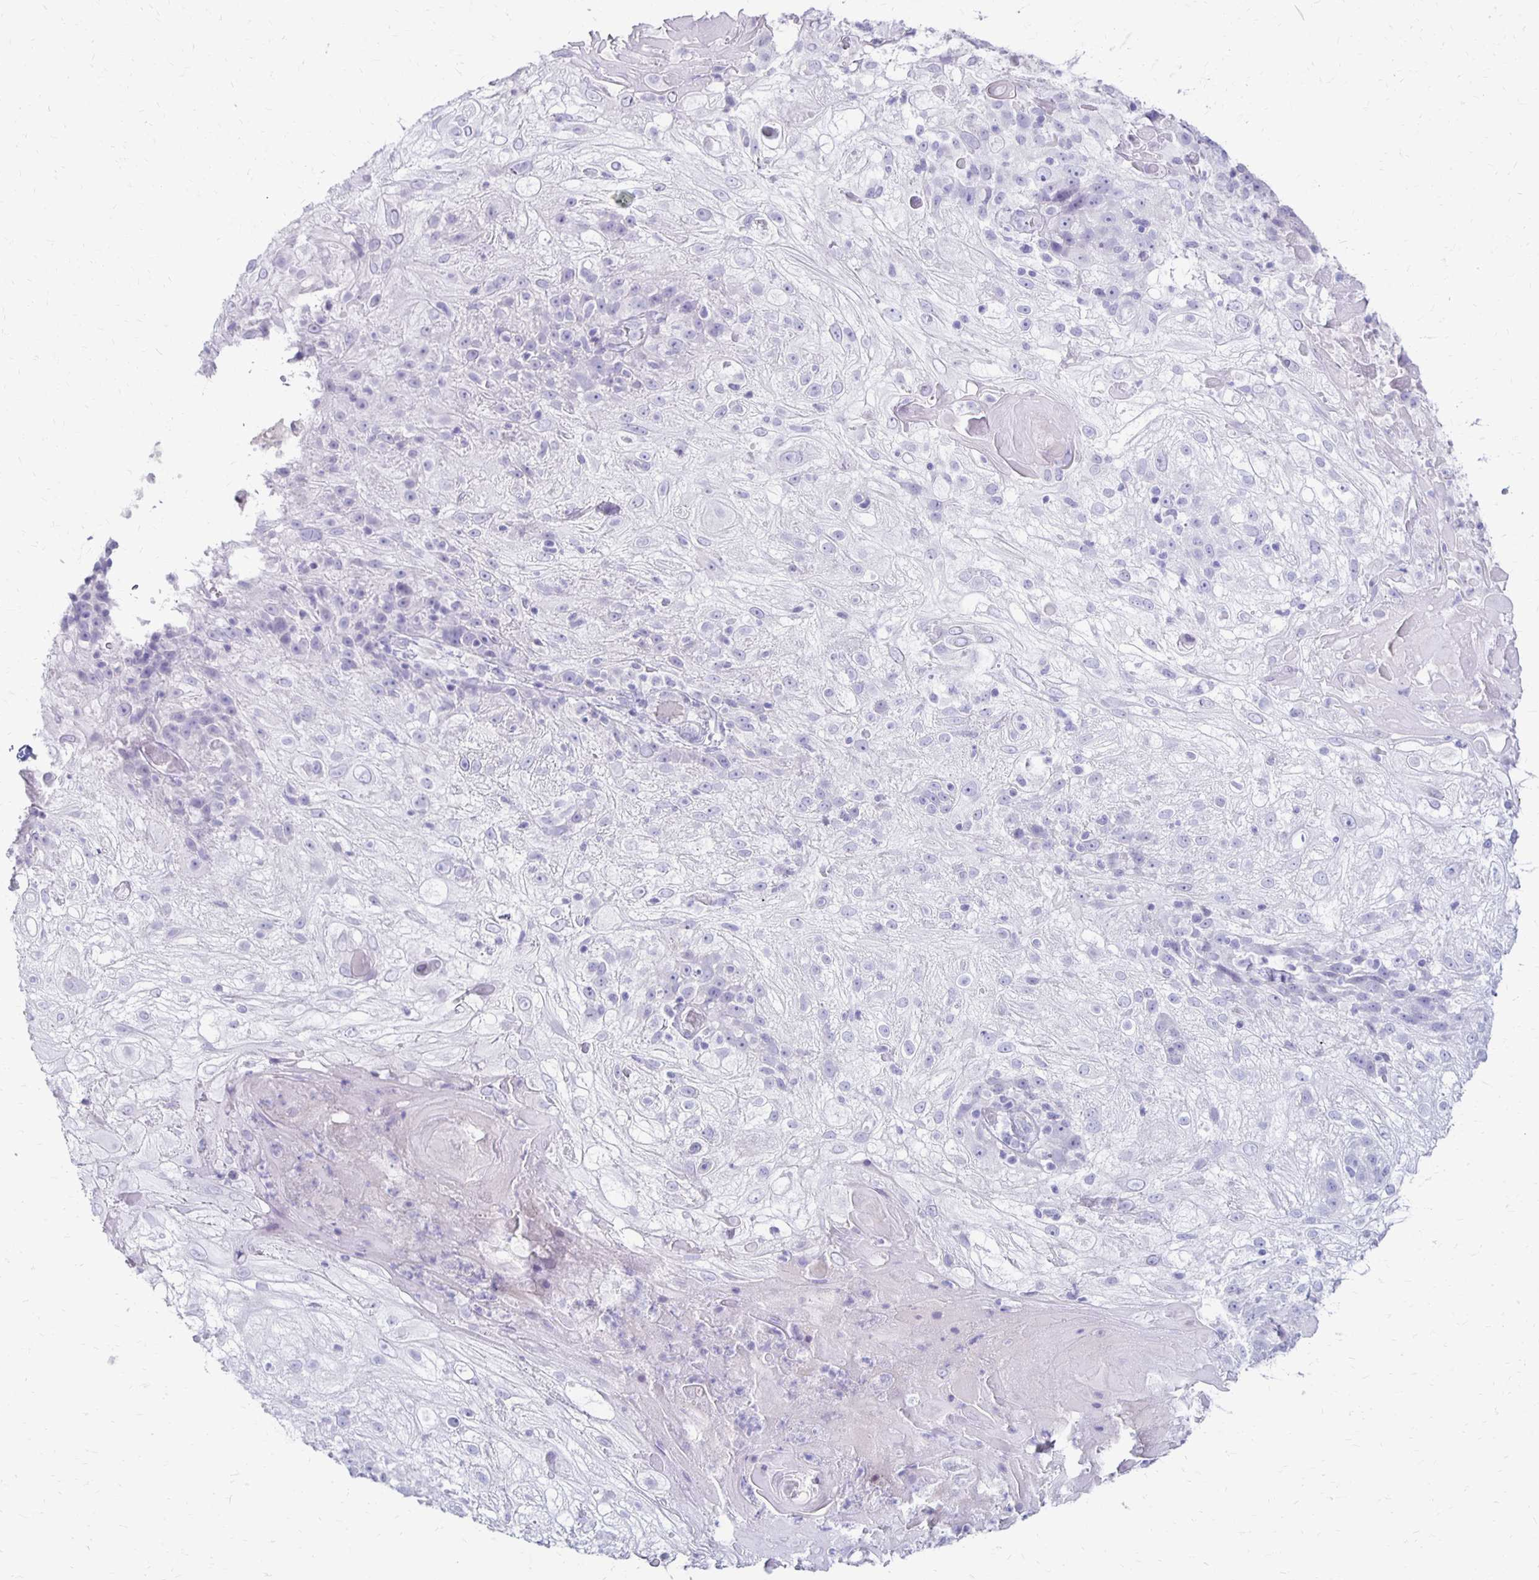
{"staining": {"intensity": "negative", "quantity": "none", "location": "none"}, "tissue": "skin cancer", "cell_type": "Tumor cells", "image_type": "cancer", "snomed": [{"axis": "morphology", "description": "Normal tissue, NOS"}, {"axis": "morphology", "description": "Squamous cell carcinoma, NOS"}, {"axis": "topography", "description": "Skin"}], "caption": "High magnification brightfield microscopy of squamous cell carcinoma (skin) stained with DAB (brown) and counterstained with hematoxylin (blue): tumor cells show no significant staining.", "gene": "RYR1", "patient": {"sex": "female", "age": 83}}